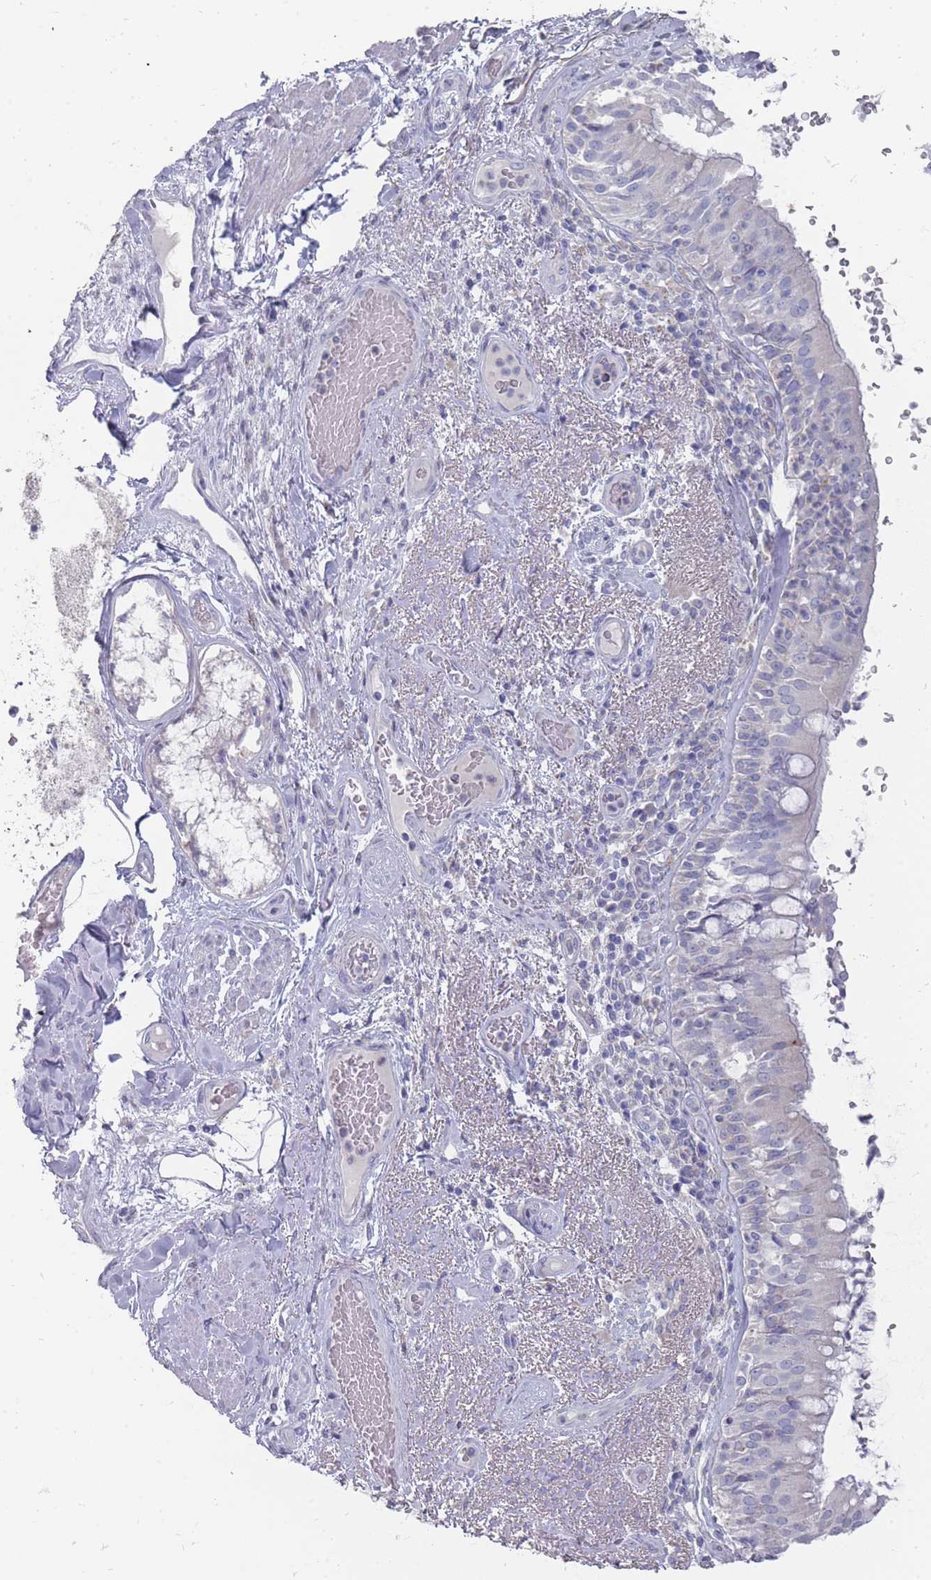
{"staining": {"intensity": "negative", "quantity": "none", "location": "none"}, "tissue": "bronchus", "cell_type": "Respiratory epithelial cells", "image_type": "normal", "snomed": [{"axis": "morphology", "description": "Normal tissue, NOS"}, {"axis": "topography", "description": "Cartilage tissue"}, {"axis": "topography", "description": "Bronchus"}], "caption": "DAB (3,3'-diaminobenzidine) immunohistochemical staining of benign human bronchus exhibits no significant positivity in respiratory epithelial cells.", "gene": "OTULINL", "patient": {"sex": "male", "age": 63}}